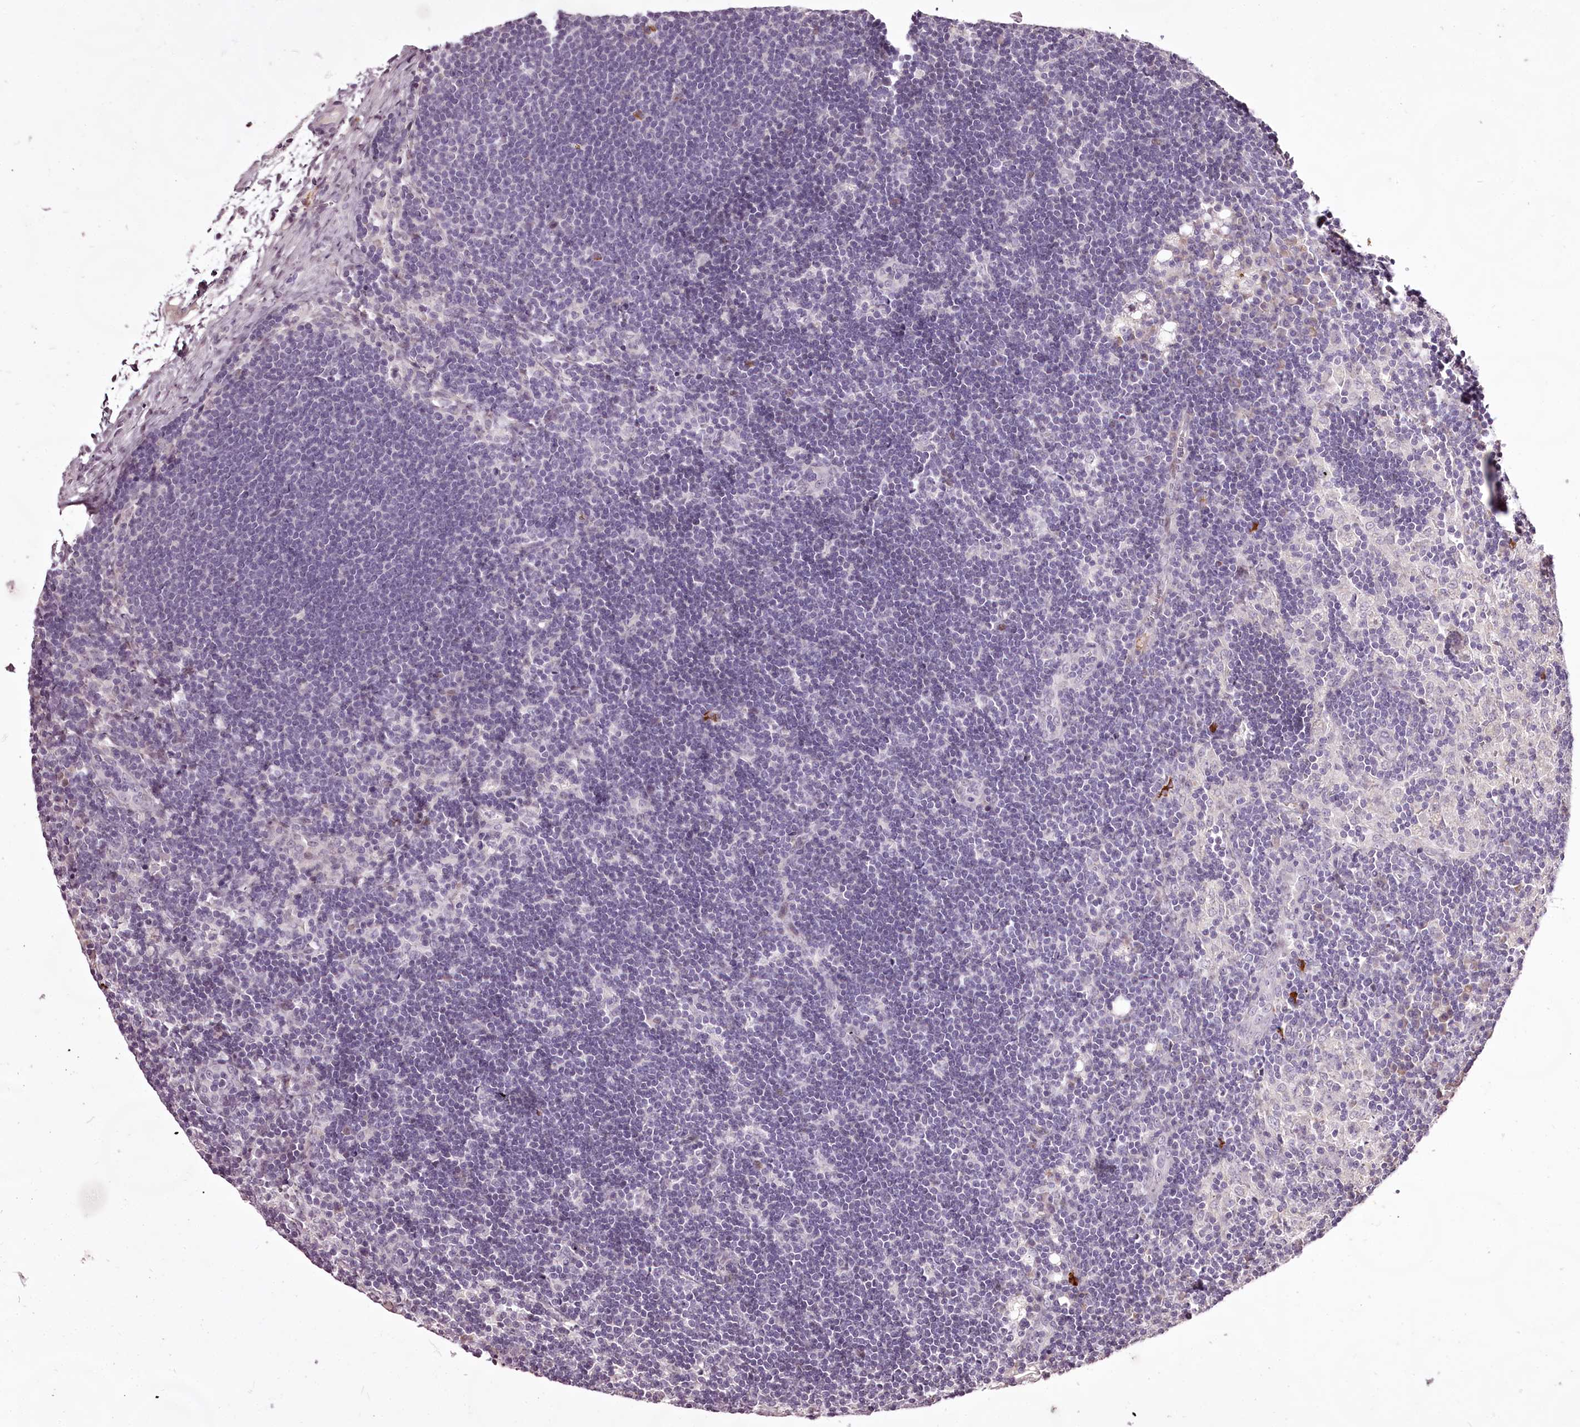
{"staining": {"intensity": "negative", "quantity": "none", "location": "none"}, "tissue": "lymph node", "cell_type": "Germinal center cells", "image_type": "normal", "snomed": [{"axis": "morphology", "description": "Normal tissue, NOS"}, {"axis": "topography", "description": "Lymph node"}], "caption": "The immunohistochemistry photomicrograph has no significant positivity in germinal center cells of lymph node.", "gene": "C1orf56", "patient": {"sex": "male", "age": 24}}